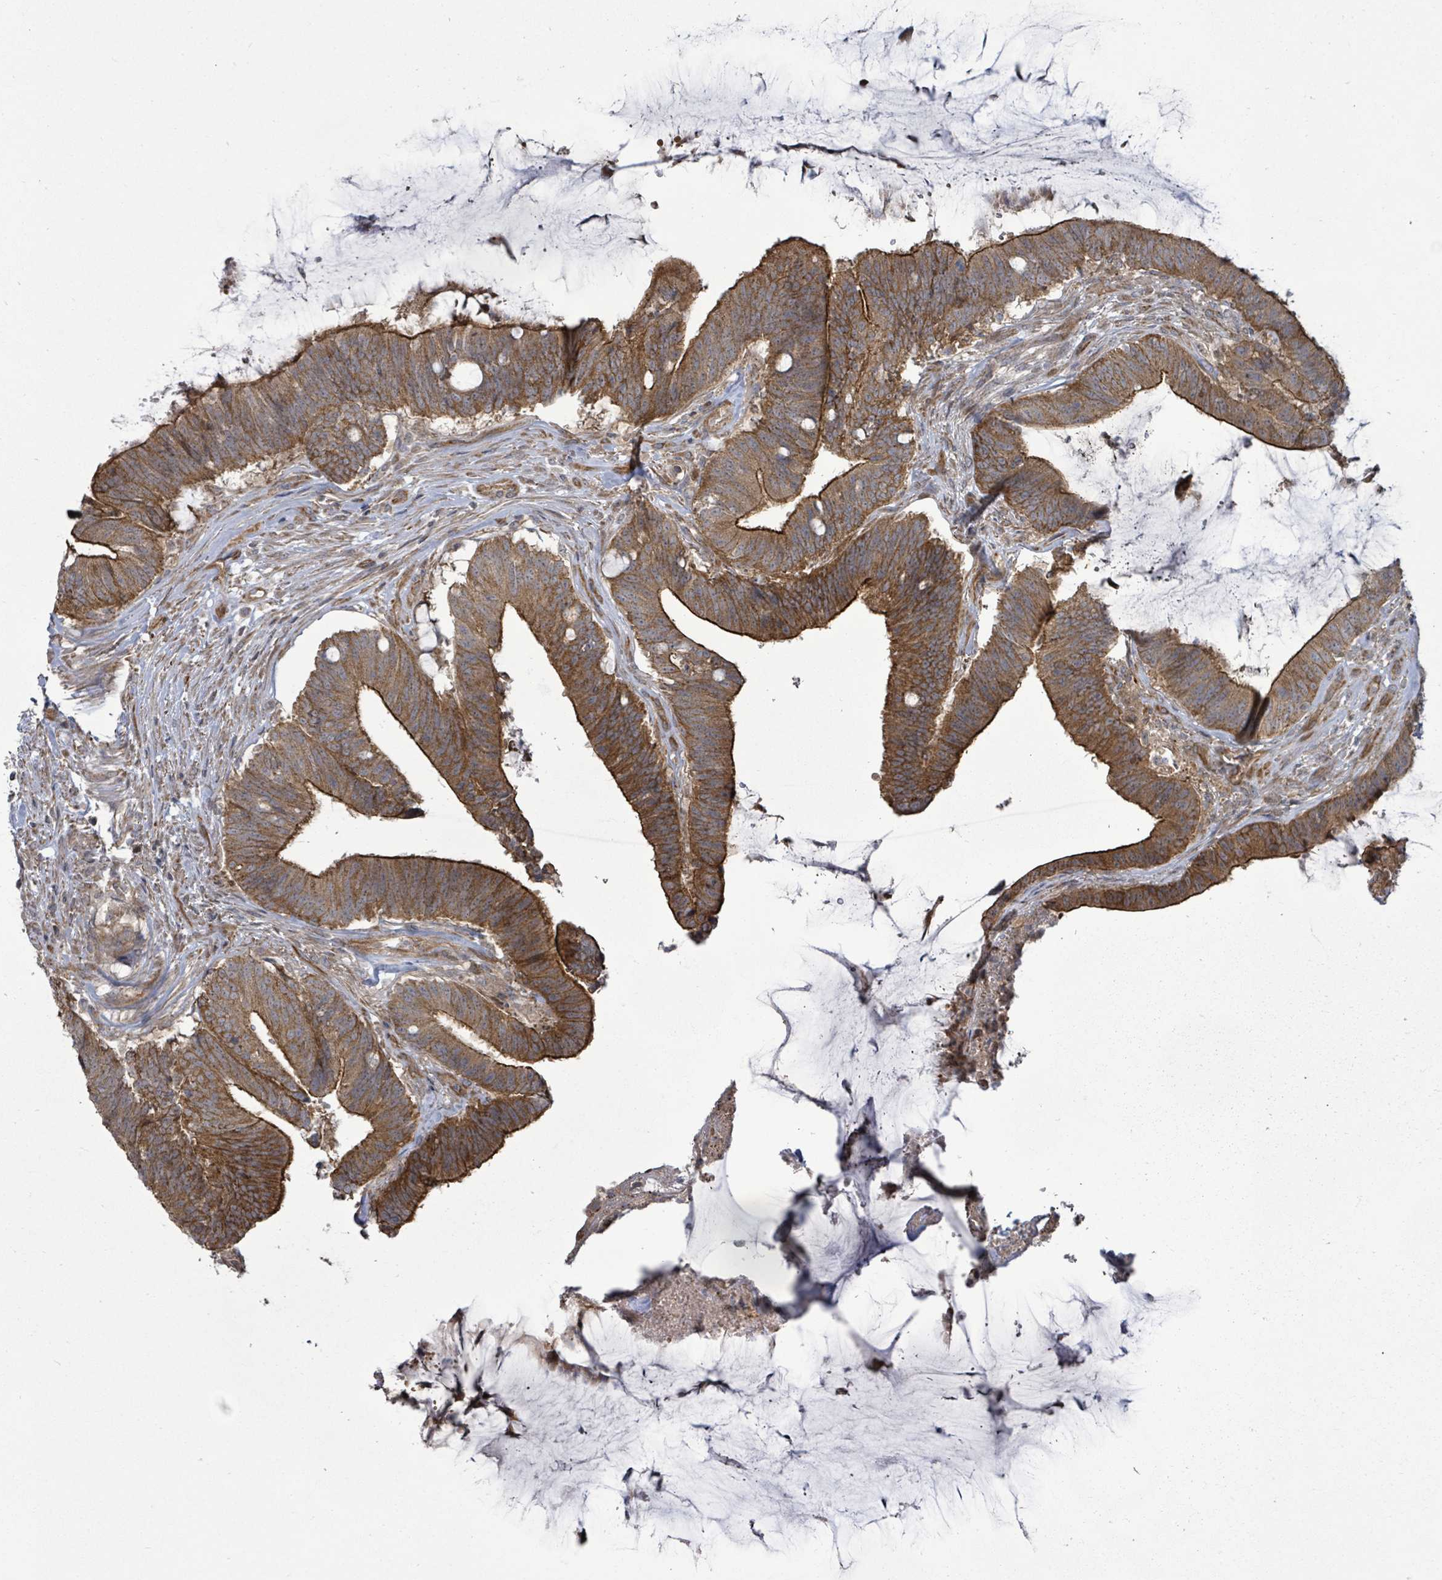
{"staining": {"intensity": "strong", "quantity": ">75%", "location": "cytoplasmic/membranous"}, "tissue": "colorectal cancer", "cell_type": "Tumor cells", "image_type": "cancer", "snomed": [{"axis": "morphology", "description": "Adenocarcinoma, NOS"}, {"axis": "topography", "description": "Colon"}], "caption": "Immunohistochemistry (IHC) of colorectal cancer (adenocarcinoma) demonstrates high levels of strong cytoplasmic/membranous staining in about >75% of tumor cells. (brown staining indicates protein expression, while blue staining denotes nuclei).", "gene": "KBTBD11", "patient": {"sex": "female", "age": 43}}